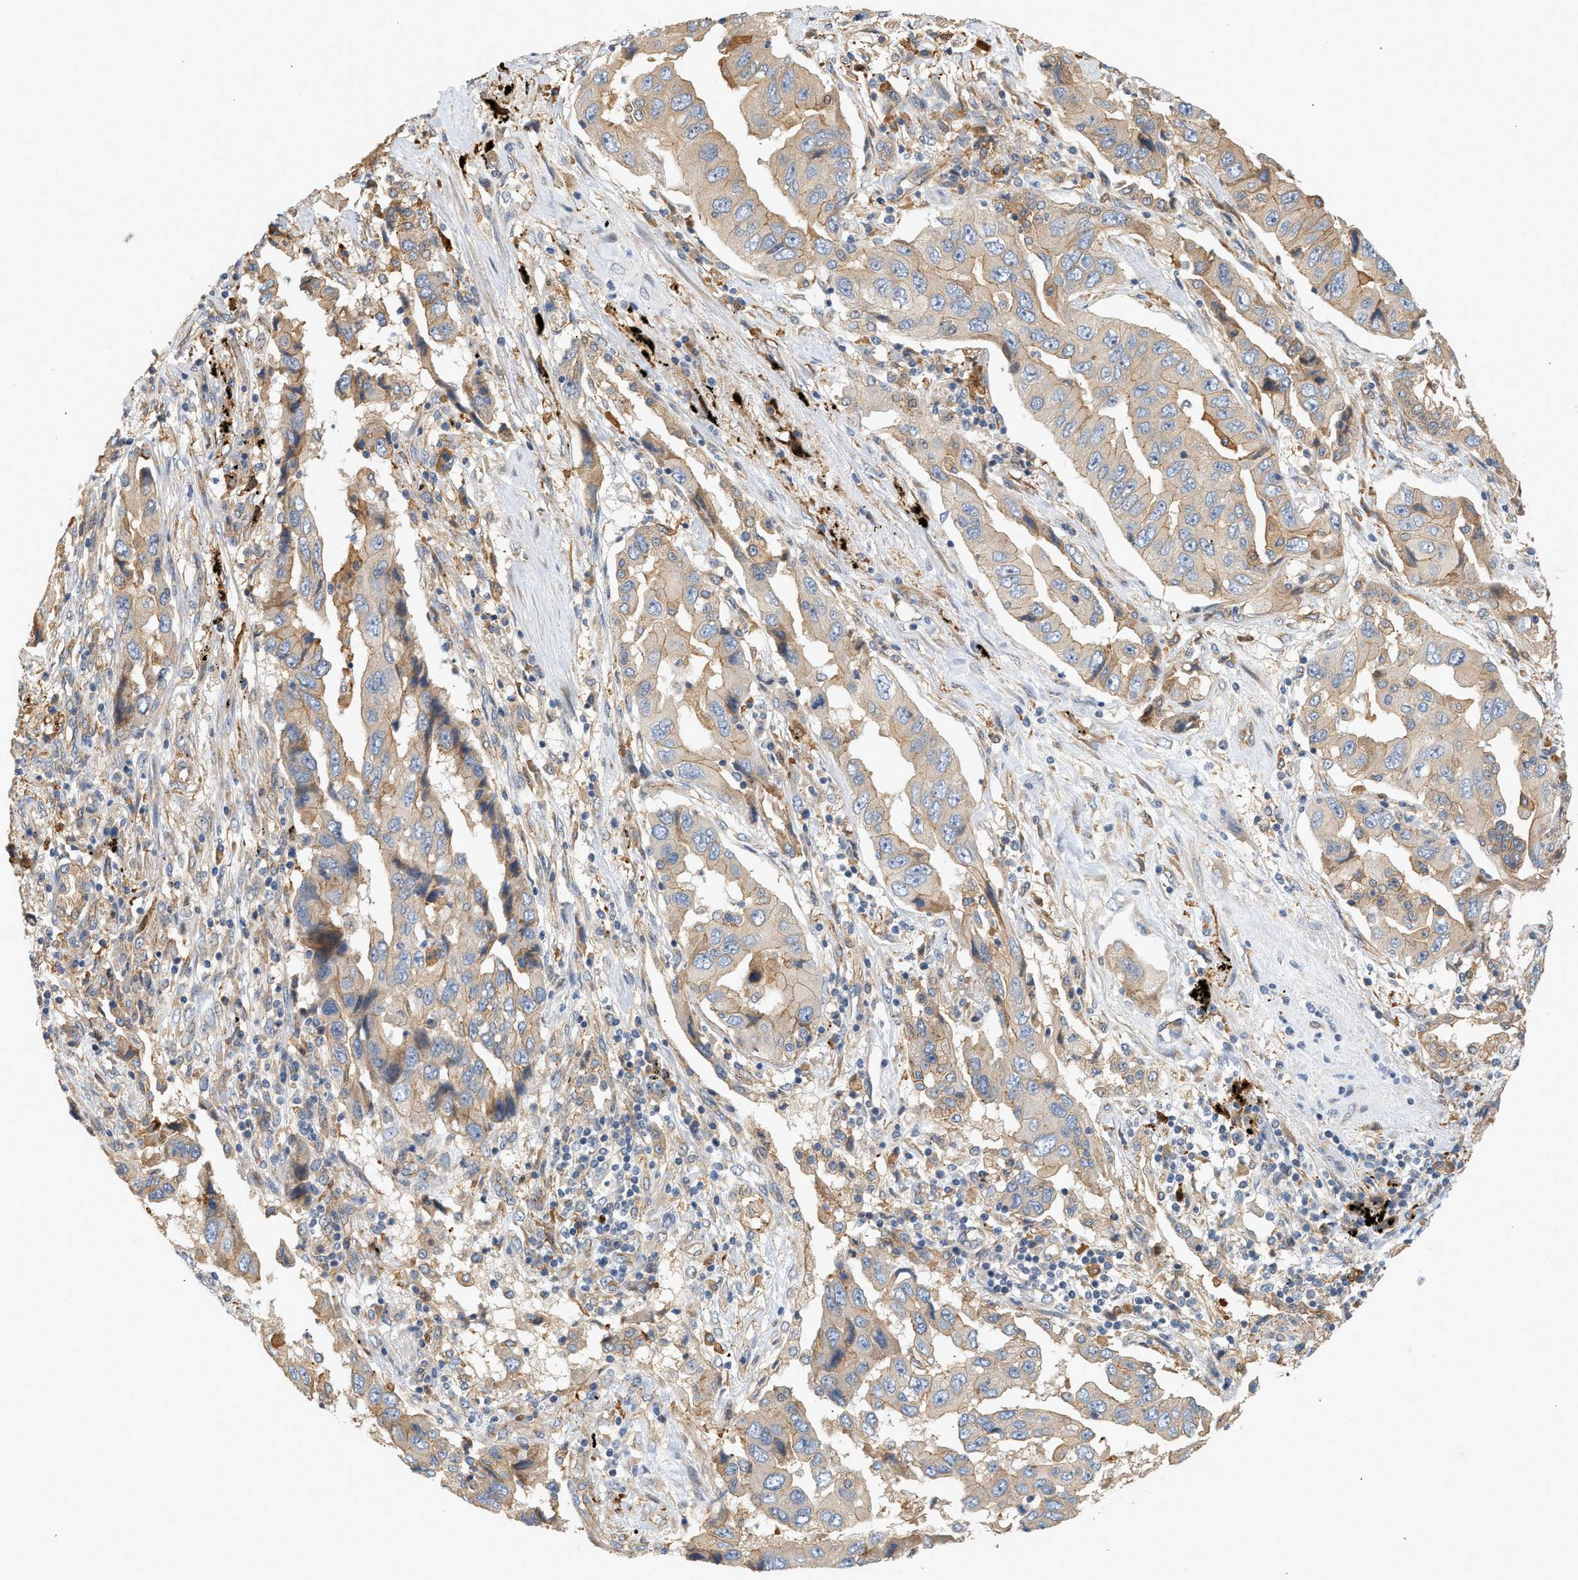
{"staining": {"intensity": "weak", "quantity": ">75%", "location": "cytoplasmic/membranous"}, "tissue": "lung cancer", "cell_type": "Tumor cells", "image_type": "cancer", "snomed": [{"axis": "morphology", "description": "Adenocarcinoma, NOS"}, {"axis": "topography", "description": "Lung"}], "caption": "This is an image of IHC staining of lung cancer, which shows weak staining in the cytoplasmic/membranous of tumor cells.", "gene": "CTXN1", "patient": {"sex": "female", "age": 65}}